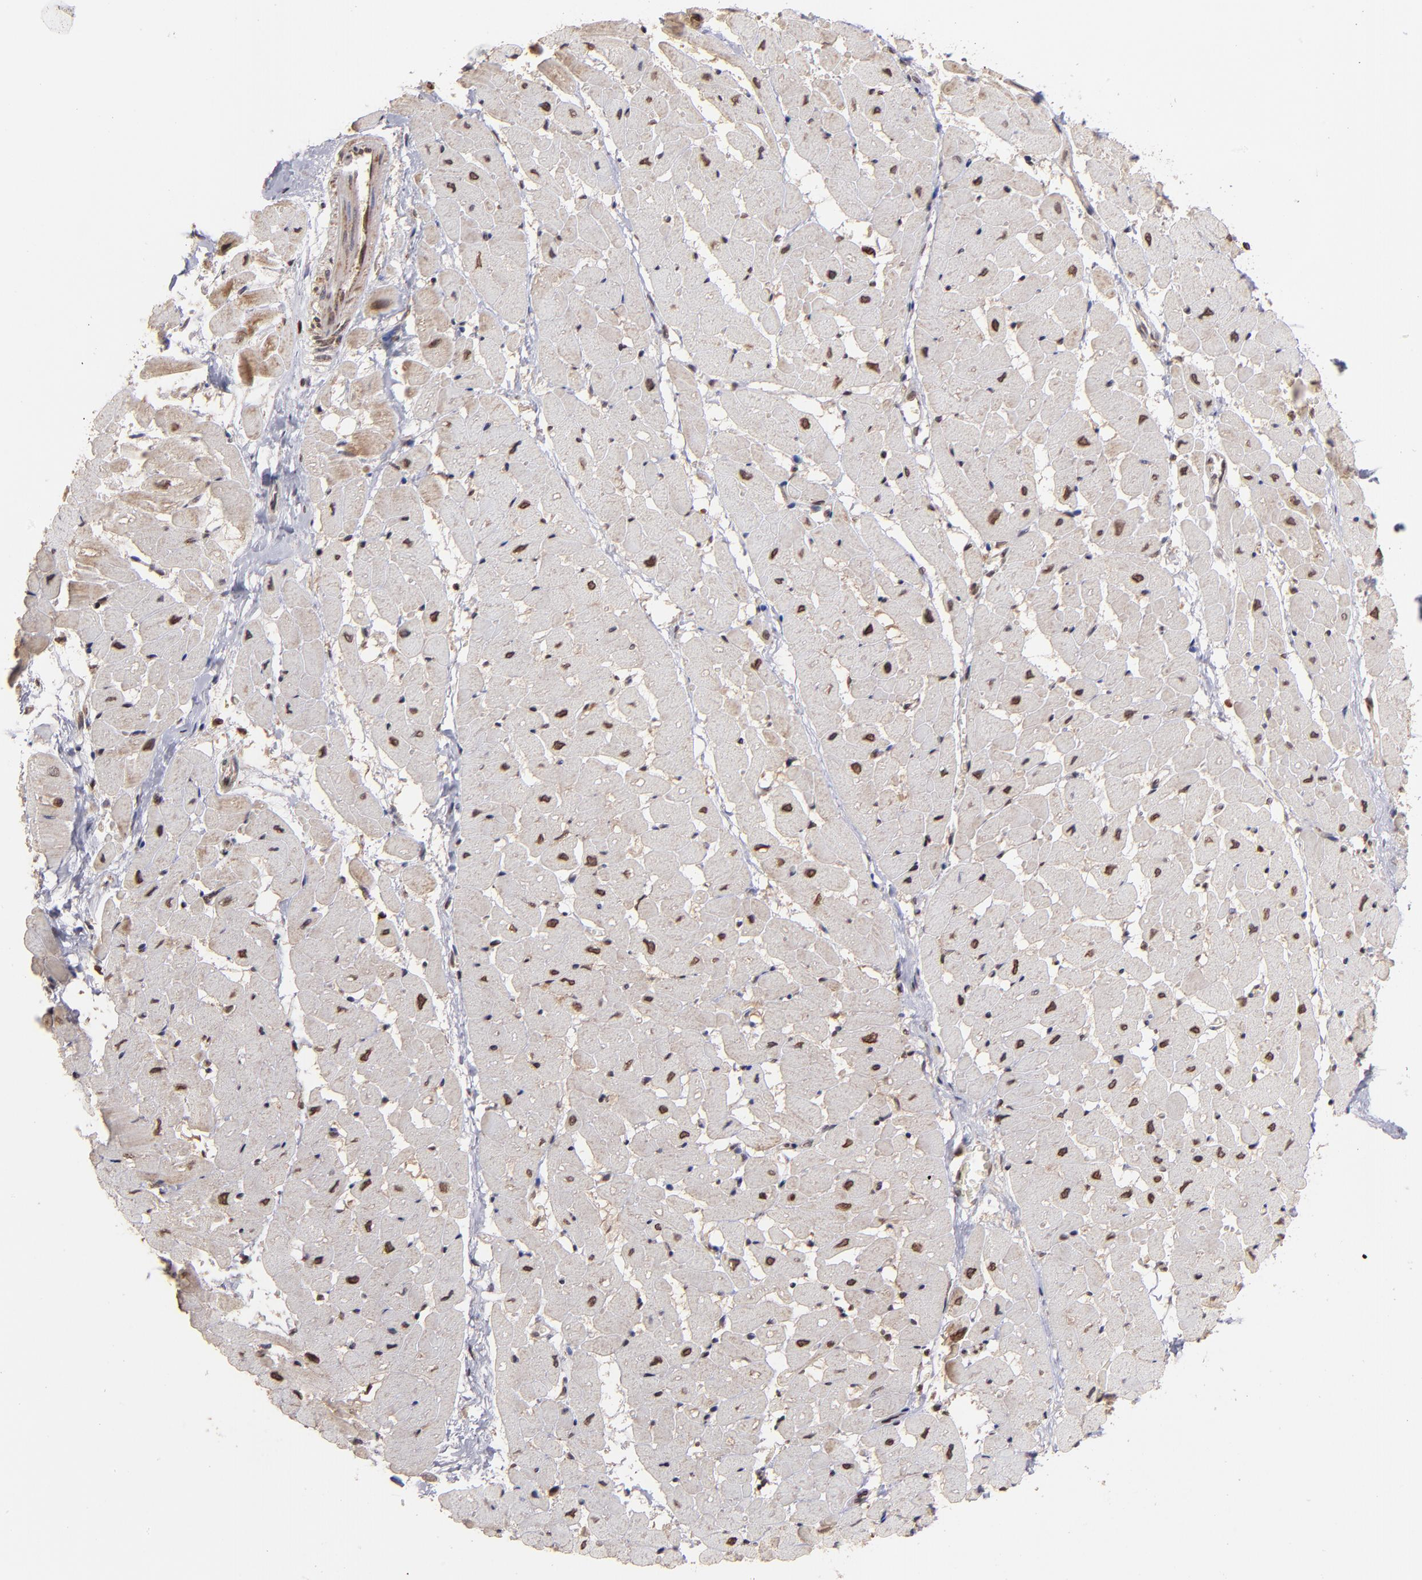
{"staining": {"intensity": "moderate", "quantity": ">75%", "location": "cytoplasmic/membranous"}, "tissue": "heart muscle", "cell_type": "Cardiomyocytes", "image_type": "normal", "snomed": [{"axis": "morphology", "description": "Normal tissue, NOS"}, {"axis": "topography", "description": "Heart"}], "caption": "Heart muscle stained with a brown dye exhibits moderate cytoplasmic/membranous positive staining in approximately >75% of cardiomyocytes.", "gene": "TOP1MT", "patient": {"sex": "male", "age": 45}}